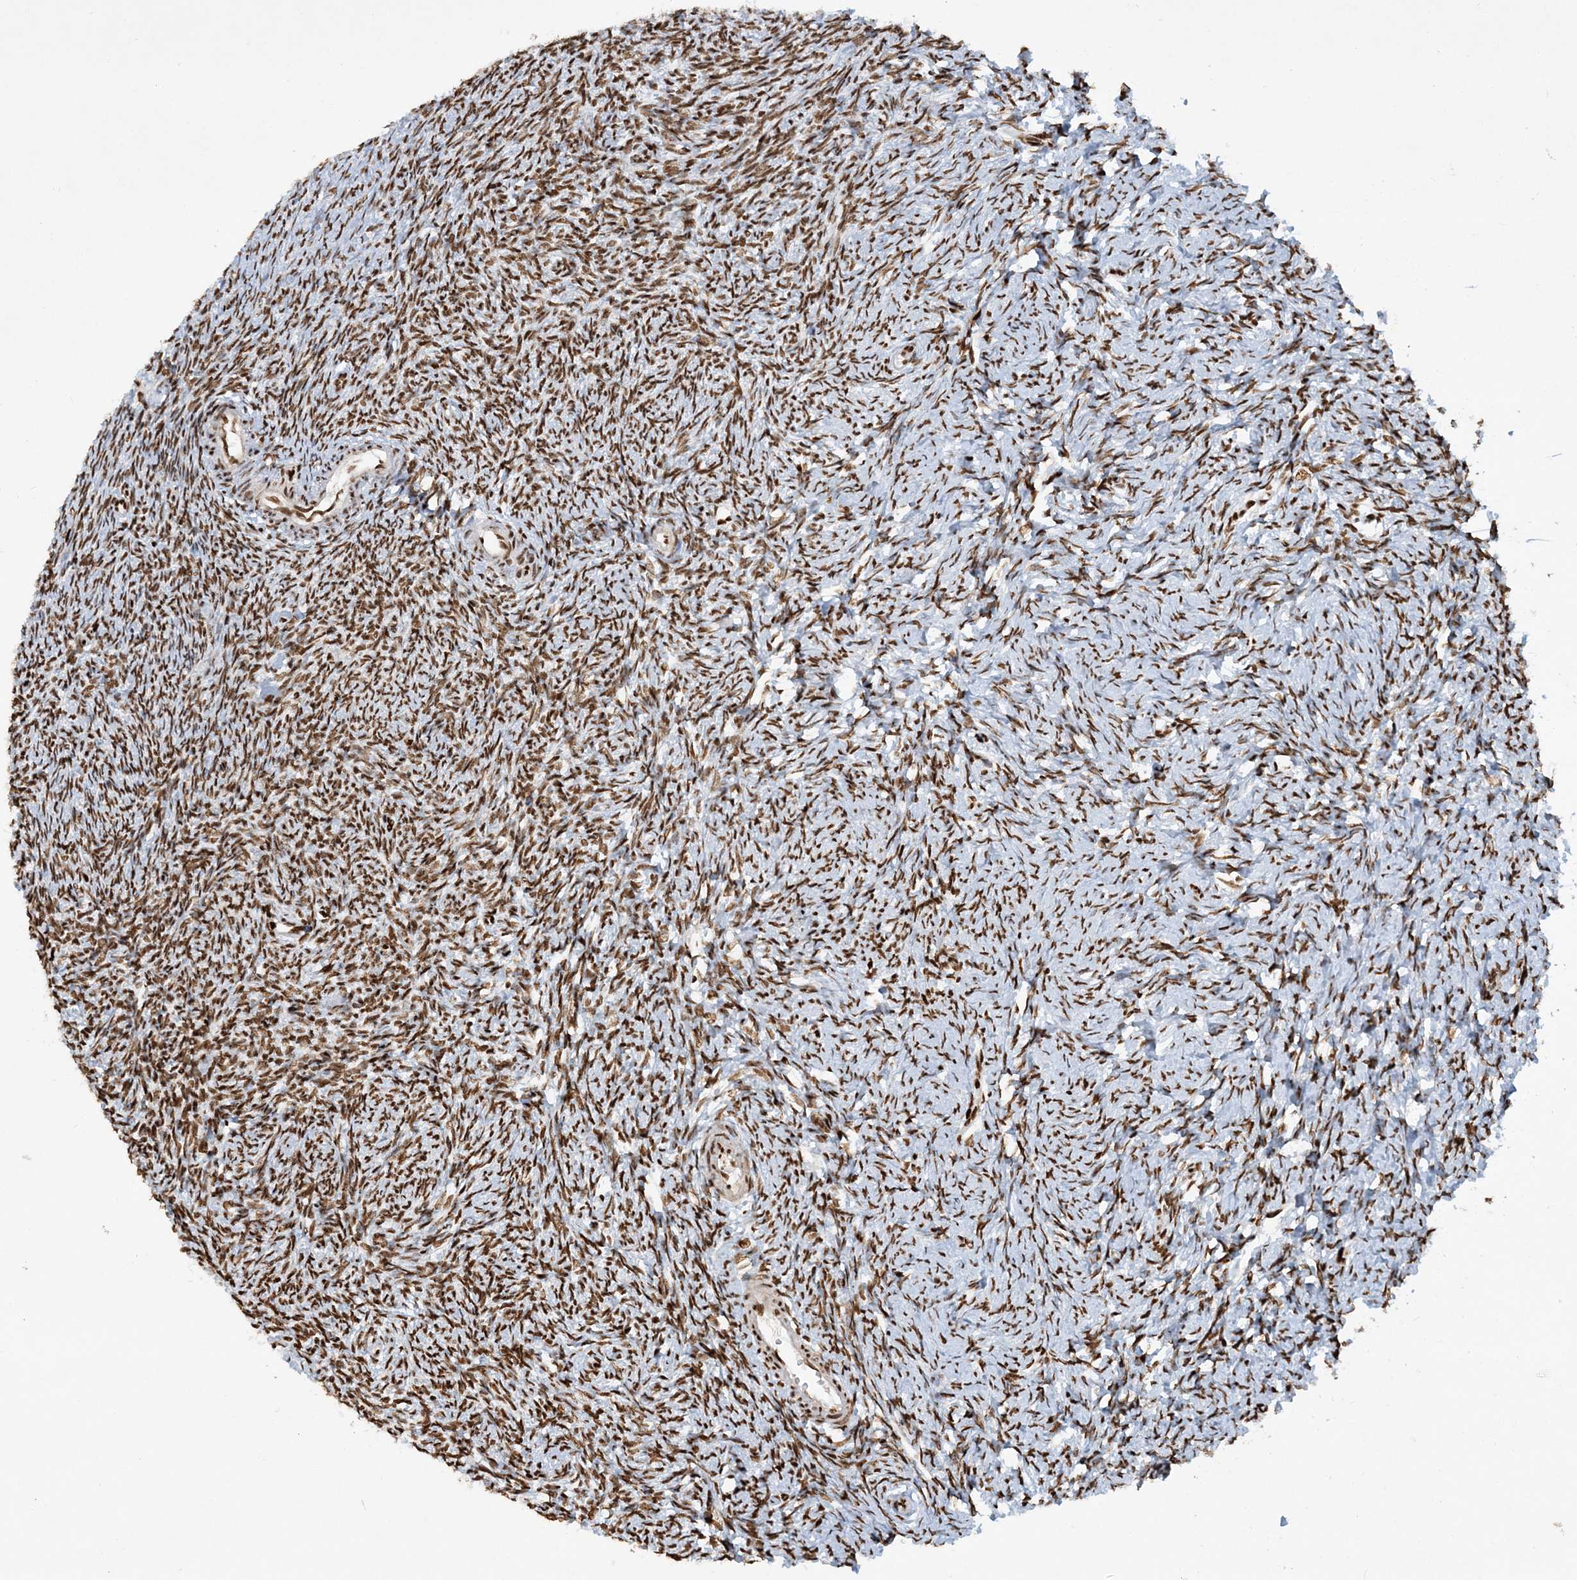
{"staining": {"intensity": "strong", "quantity": ">75%", "location": "nuclear"}, "tissue": "ovary", "cell_type": "Follicle cells", "image_type": "normal", "snomed": [{"axis": "morphology", "description": "Normal tissue, NOS"}, {"axis": "morphology", "description": "Cyst, NOS"}, {"axis": "topography", "description": "Ovary"}], "caption": "Benign ovary was stained to show a protein in brown. There is high levels of strong nuclear positivity in approximately >75% of follicle cells.", "gene": "DELE1", "patient": {"sex": "female", "age": 33}}